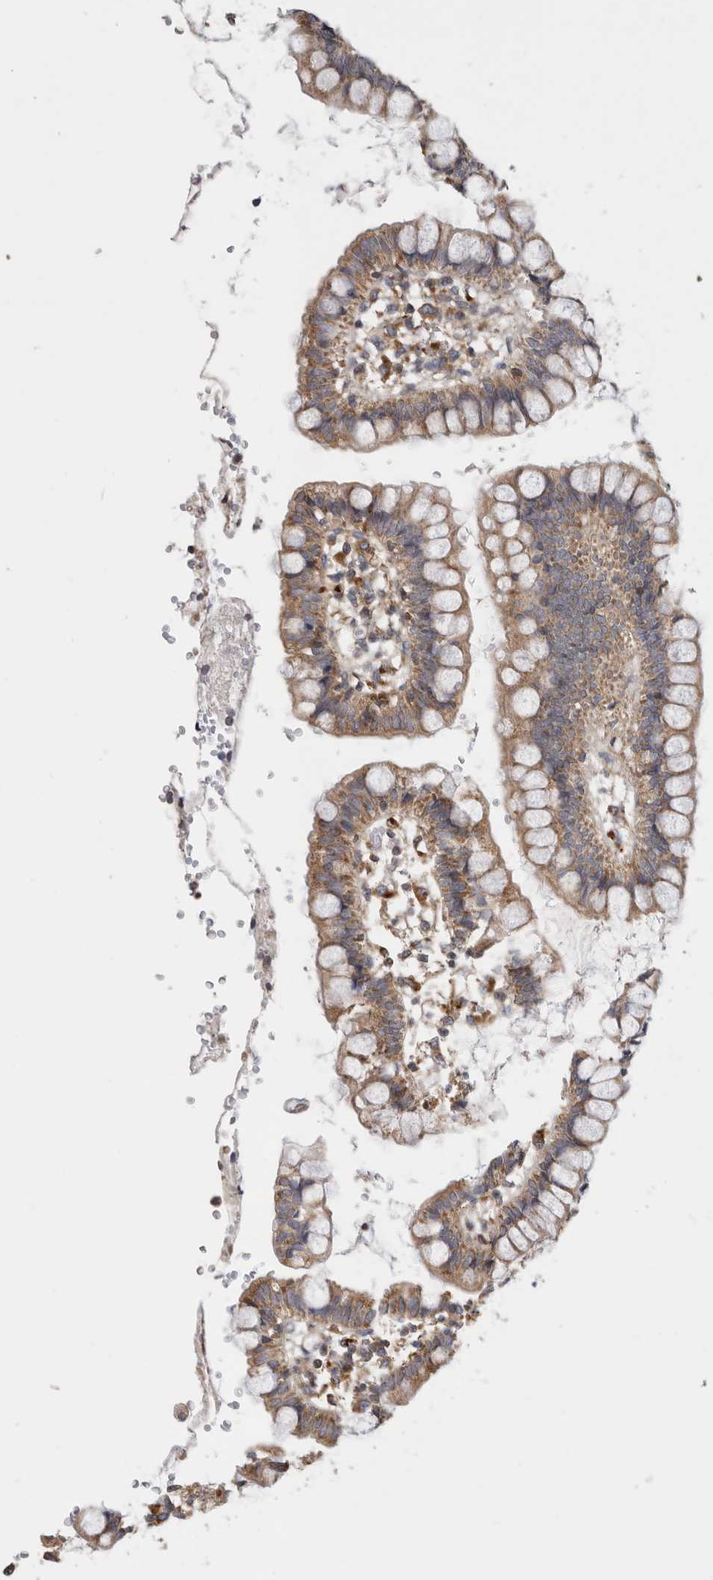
{"staining": {"intensity": "moderate", "quantity": ">75%", "location": "cytoplasmic/membranous"}, "tissue": "small intestine", "cell_type": "Glandular cells", "image_type": "normal", "snomed": [{"axis": "morphology", "description": "Normal tissue, NOS"}, {"axis": "morphology", "description": "Developmental malformation"}, {"axis": "topography", "description": "Small intestine"}], "caption": "Immunohistochemistry (IHC) photomicrograph of benign small intestine: human small intestine stained using immunohistochemistry displays medium levels of moderate protein expression localized specifically in the cytoplasmic/membranous of glandular cells, appearing as a cytoplasmic/membranous brown color.", "gene": "GRIK2", "patient": {"sex": "male"}}